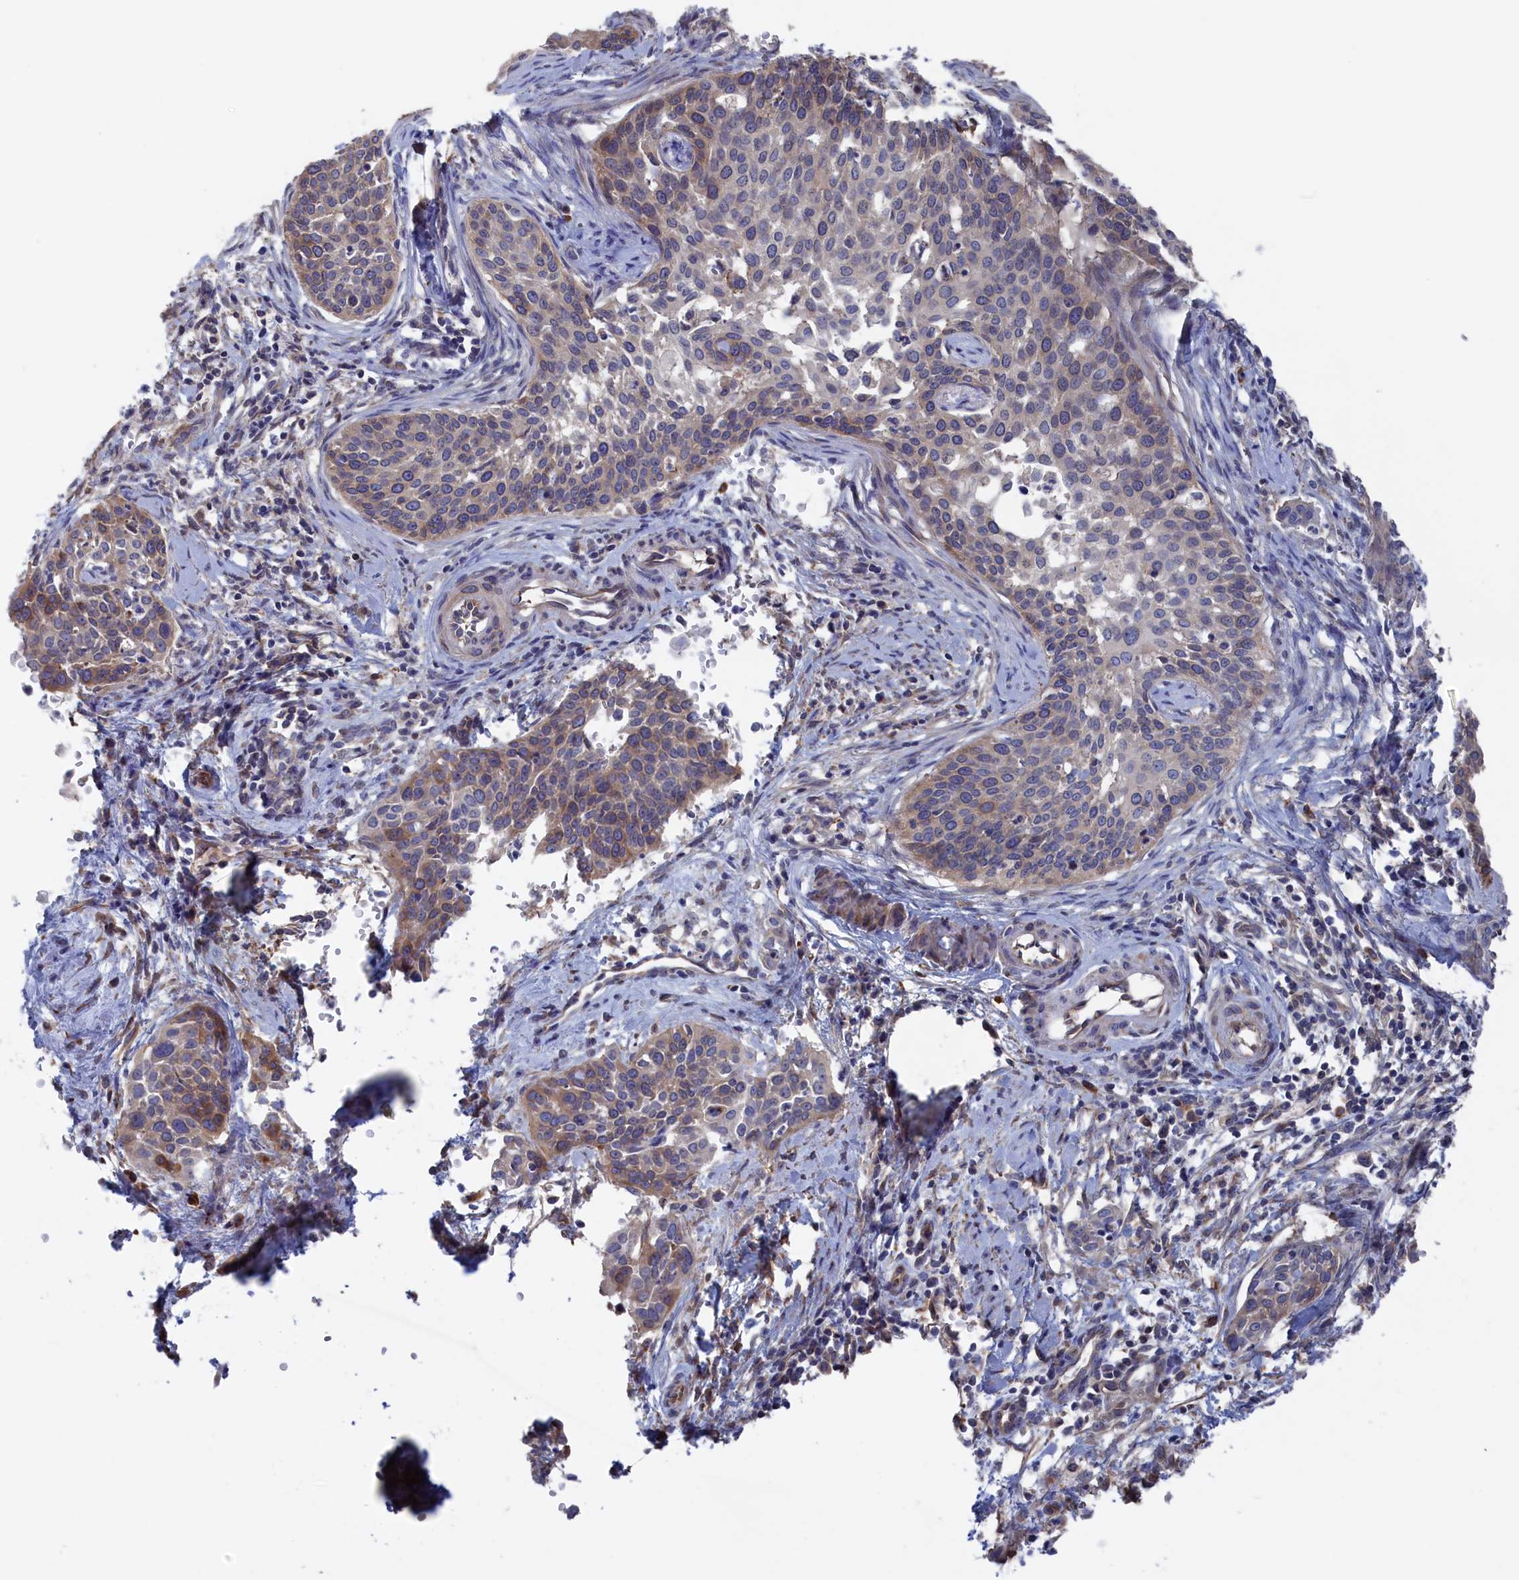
{"staining": {"intensity": "weak", "quantity": "25%-75%", "location": "cytoplasmic/membranous"}, "tissue": "cervical cancer", "cell_type": "Tumor cells", "image_type": "cancer", "snomed": [{"axis": "morphology", "description": "Squamous cell carcinoma, NOS"}, {"axis": "topography", "description": "Cervix"}], "caption": "This is a micrograph of immunohistochemistry staining of cervical cancer, which shows weak positivity in the cytoplasmic/membranous of tumor cells.", "gene": "NUTF2", "patient": {"sex": "female", "age": 44}}